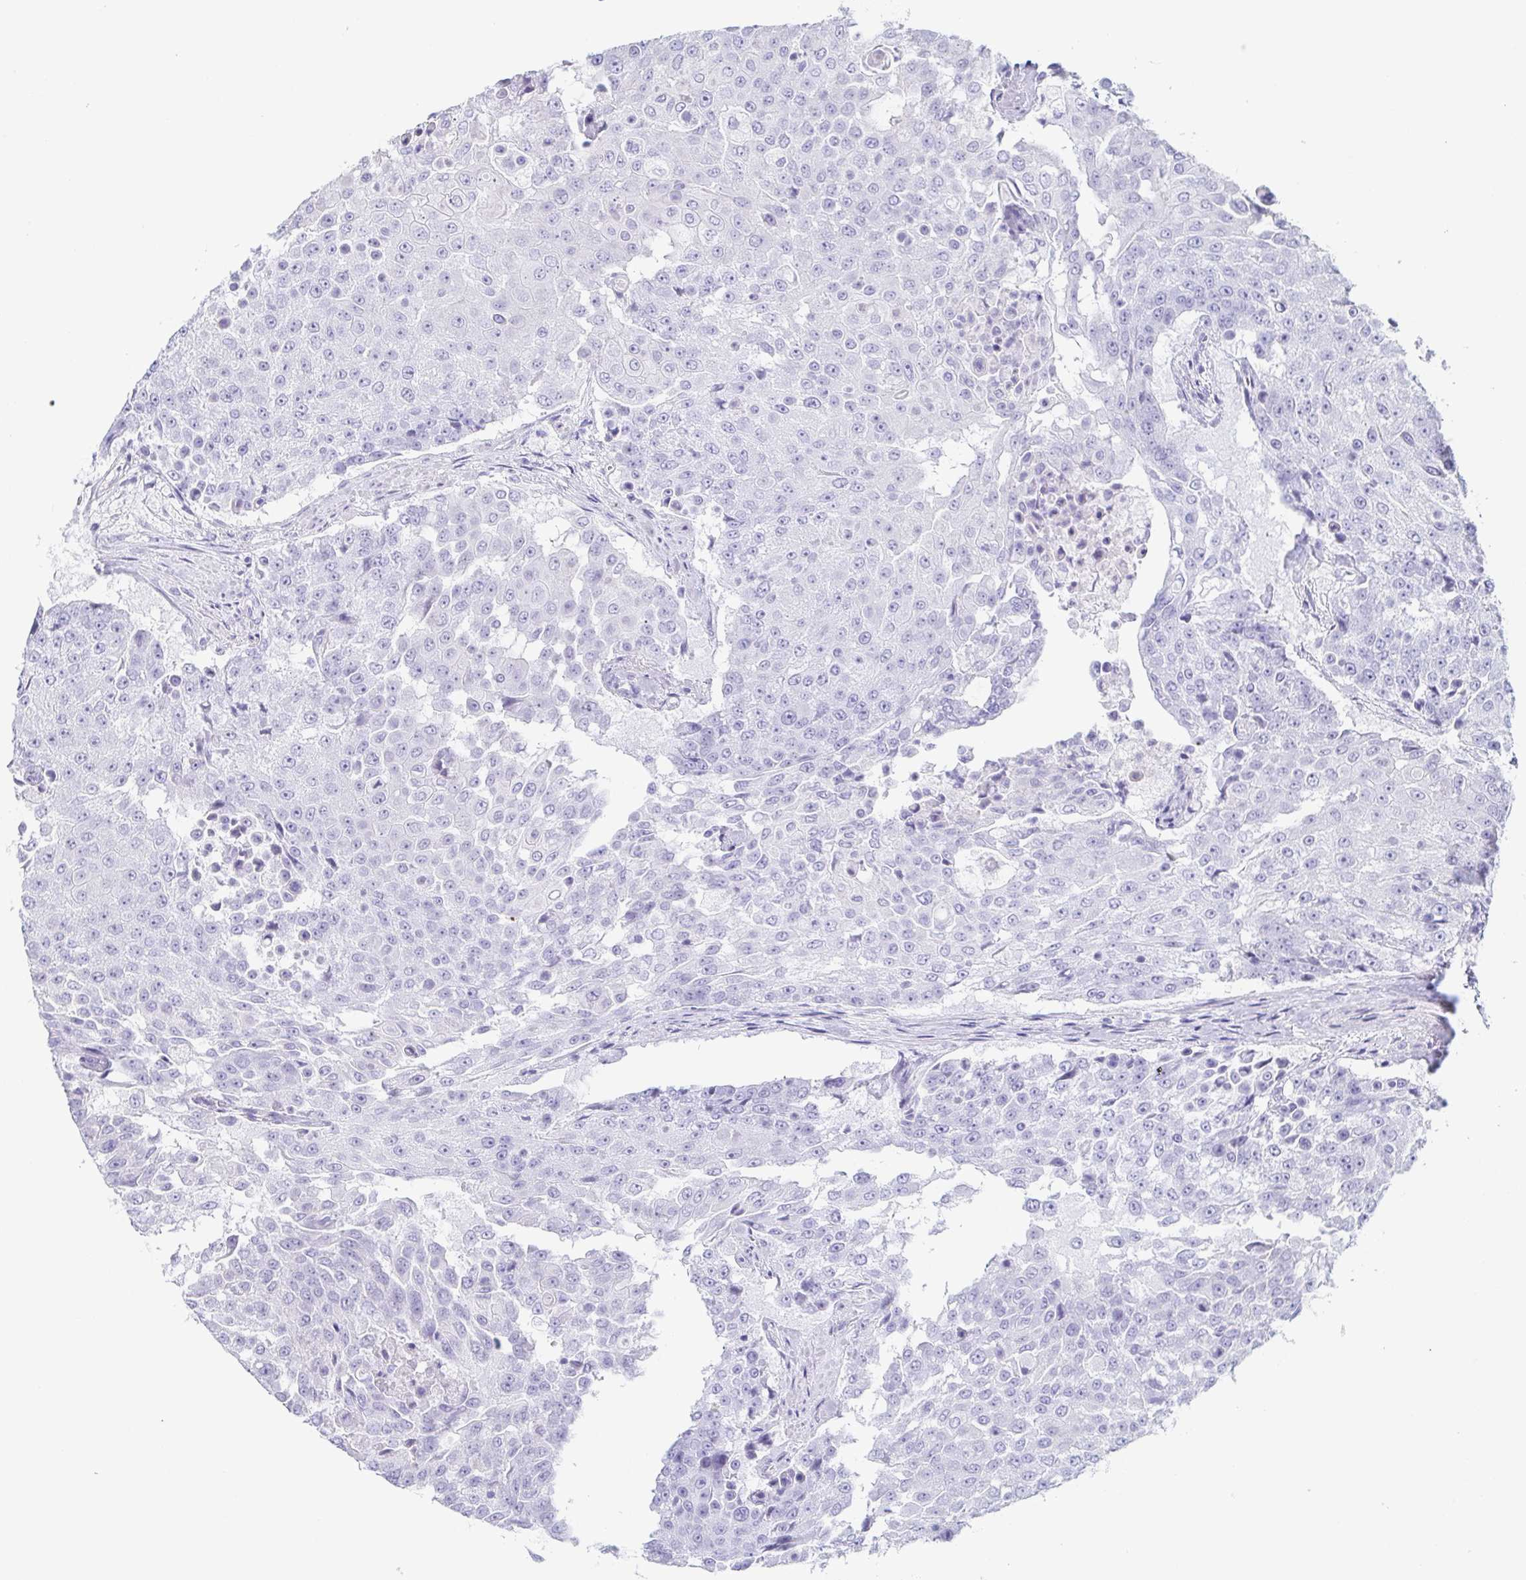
{"staining": {"intensity": "negative", "quantity": "none", "location": "none"}, "tissue": "urothelial cancer", "cell_type": "Tumor cells", "image_type": "cancer", "snomed": [{"axis": "morphology", "description": "Urothelial carcinoma, High grade"}, {"axis": "topography", "description": "Urinary bladder"}], "caption": "This is a histopathology image of immunohistochemistry (IHC) staining of urothelial cancer, which shows no expression in tumor cells. (DAB IHC with hematoxylin counter stain).", "gene": "PRR4", "patient": {"sex": "female", "age": 63}}